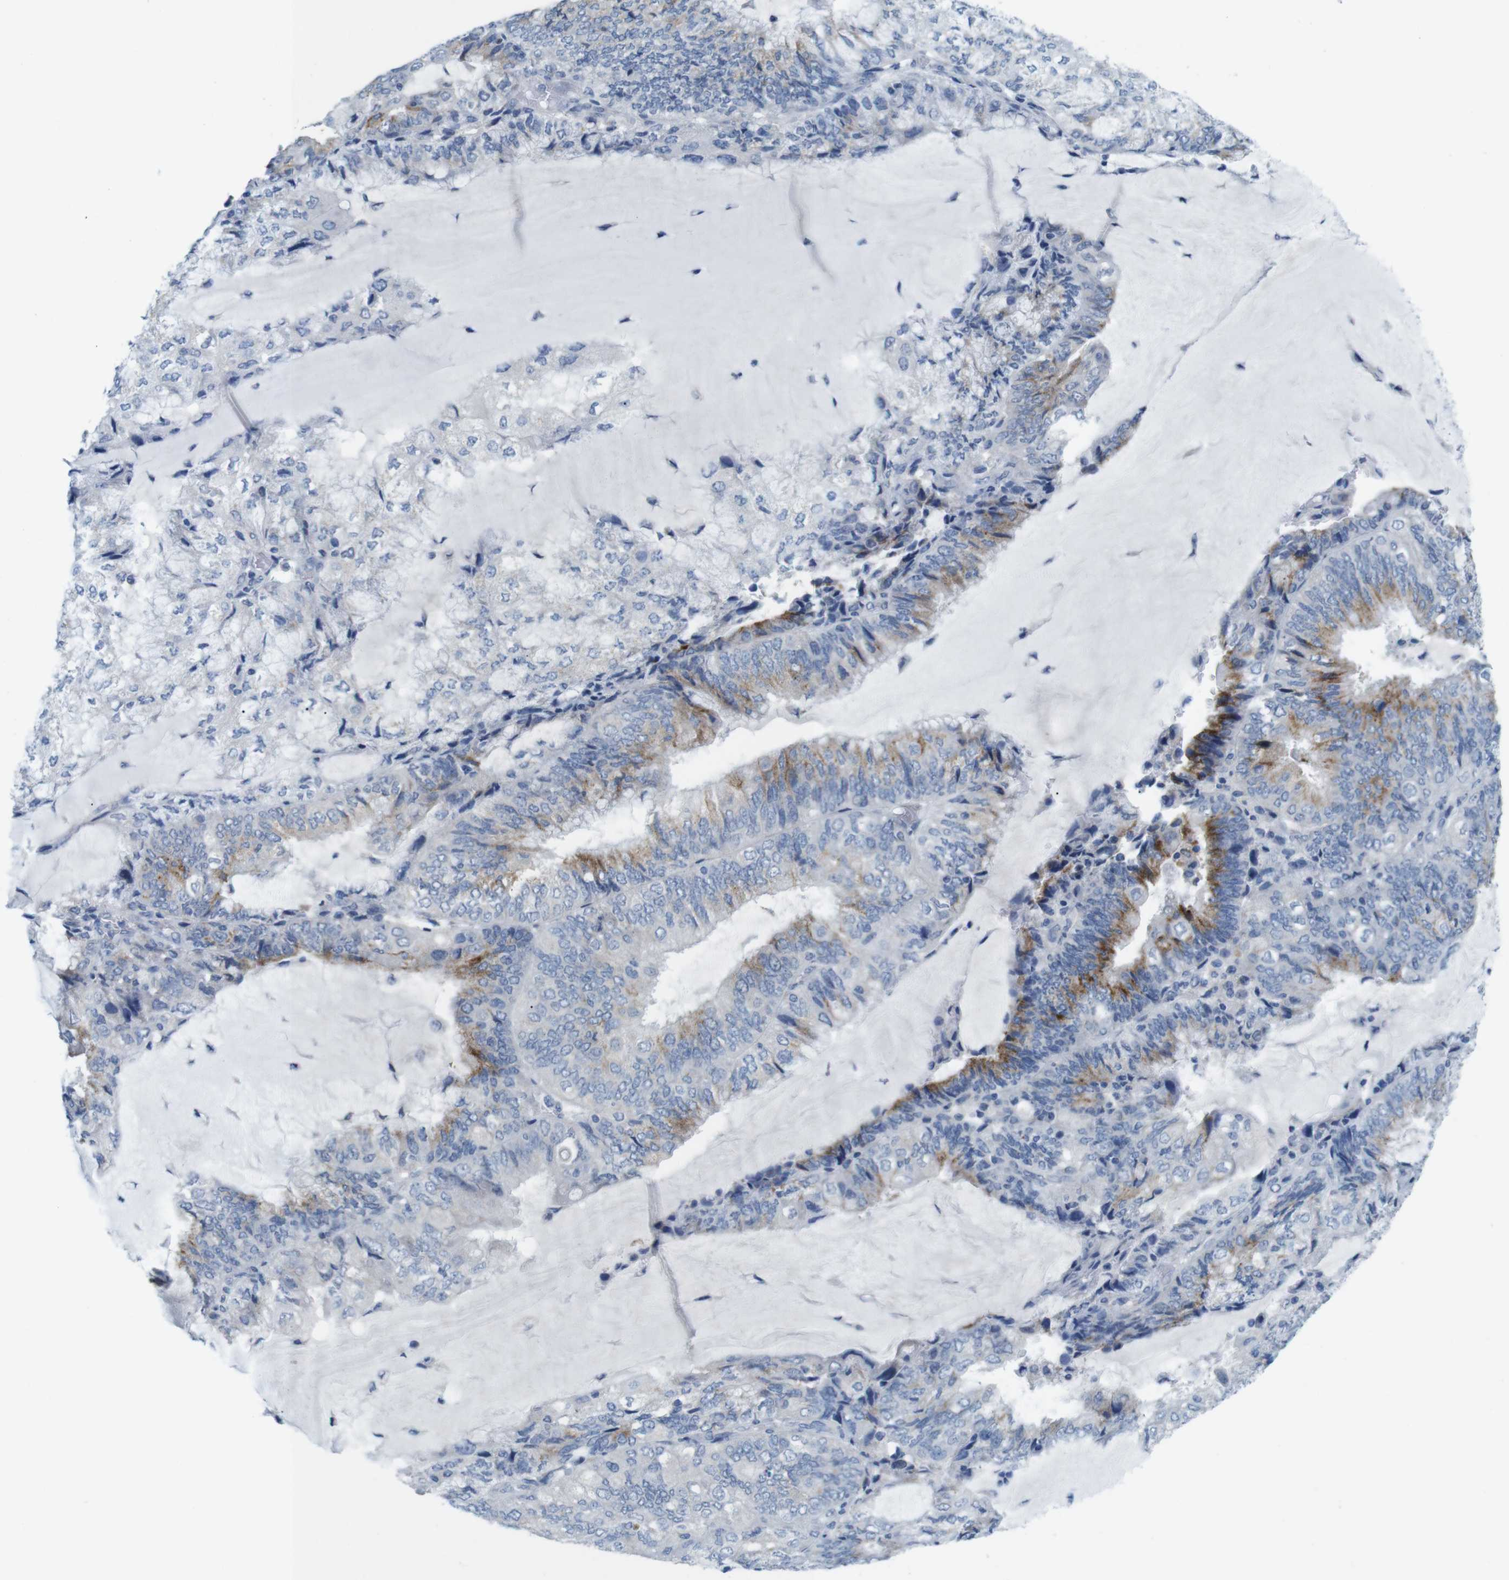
{"staining": {"intensity": "moderate", "quantity": "25%-75%", "location": "cytoplasmic/membranous"}, "tissue": "endometrial cancer", "cell_type": "Tumor cells", "image_type": "cancer", "snomed": [{"axis": "morphology", "description": "Adenocarcinoma, NOS"}, {"axis": "topography", "description": "Endometrium"}], "caption": "About 25%-75% of tumor cells in endometrial cancer (adenocarcinoma) show moderate cytoplasmic/membranous protein expression as visualized by brown immunohistochemical staining.", "gene": "GOLGA2", "patient": {"sex": "female", "age": 81}}